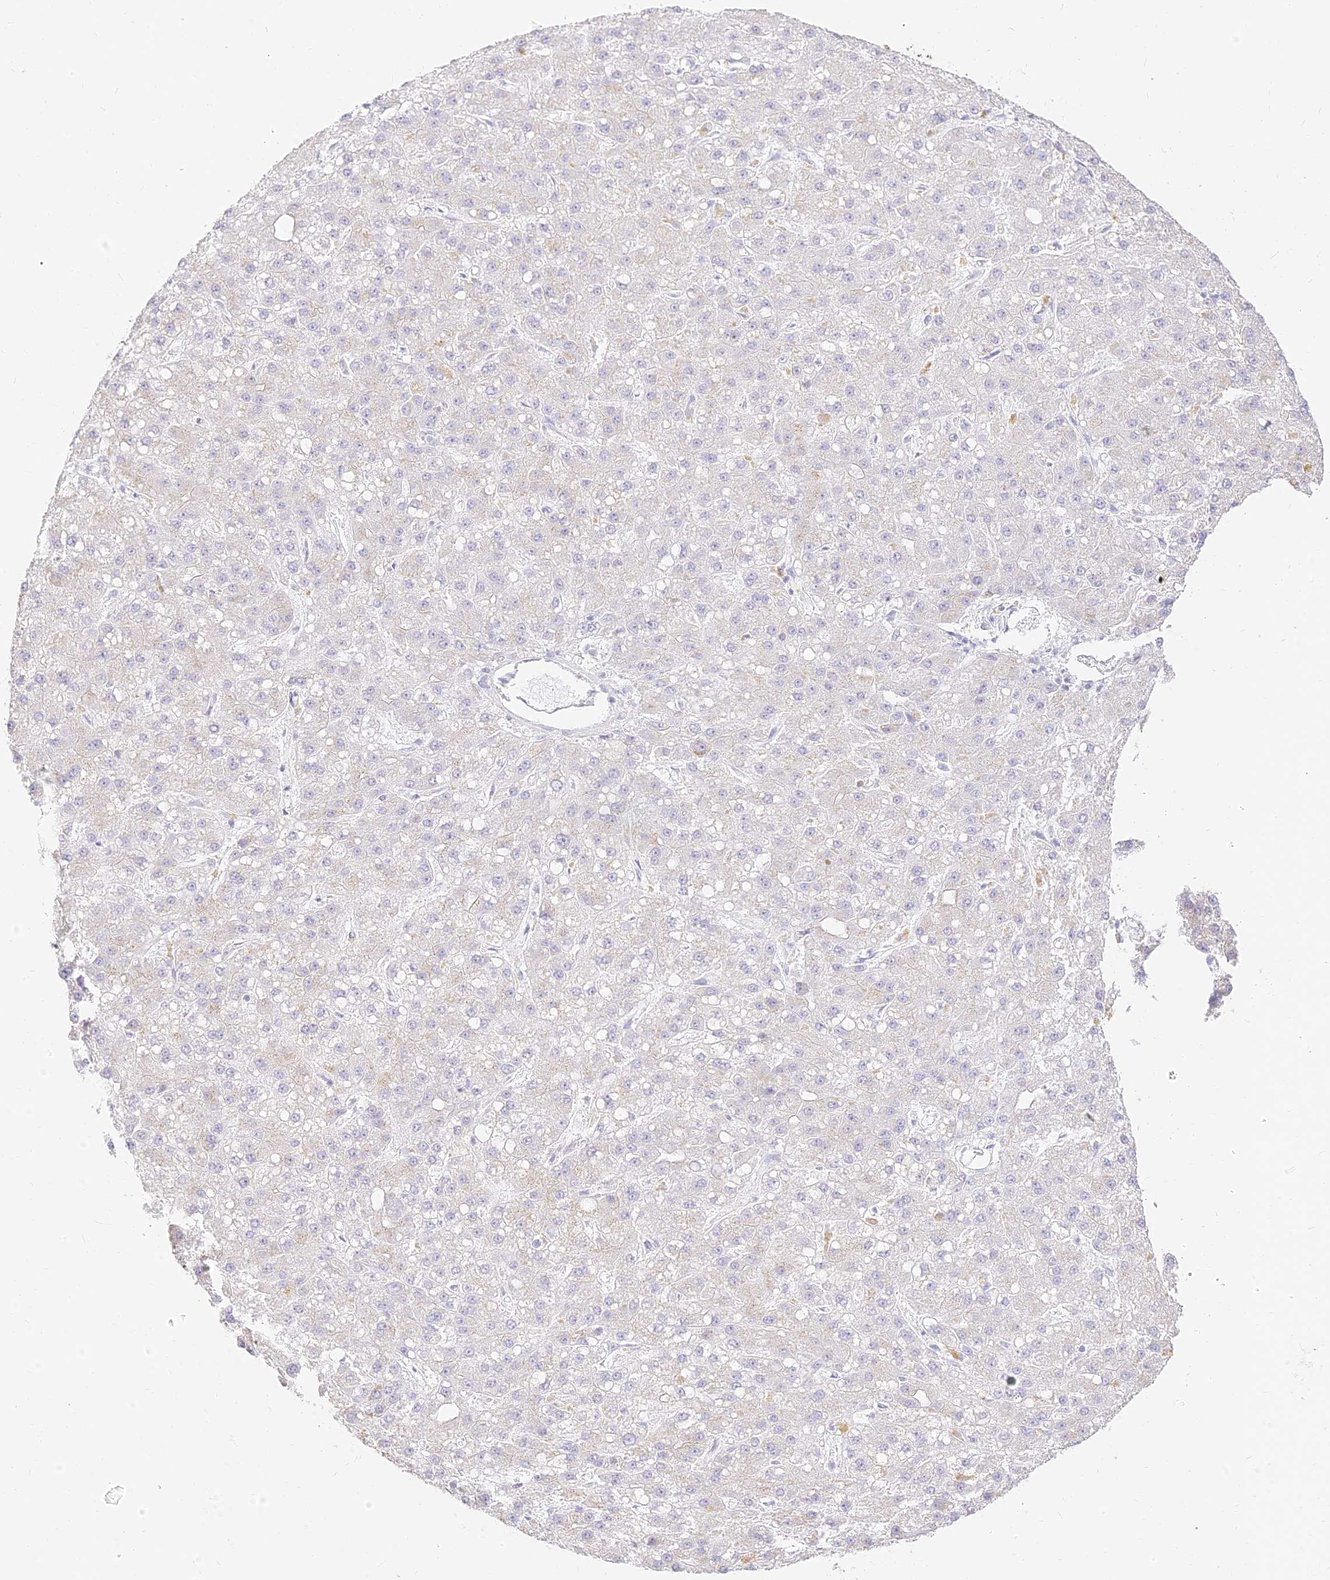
{"staining": {"intensity": "negative", "quantity": "none", "location": "none"}, "tissue": "liver cancer", "cell_type": "Tumor cells", "image_type": "cancer", "snomed": [{"axis": "morphology", "description": "Carcinoma, Hepatocellular, NOS"}, {"axis": "topography", "description": "Liver"}], "caption": "High magnification brightfield microscopy of liver hepatocellular carcinoma stained with DAB (brown) and counterstained with hematoxylin (blue): tumor cells show no significant staining.", "gene": "SEC13", "patient": {"sex": "male", "age": 67}}